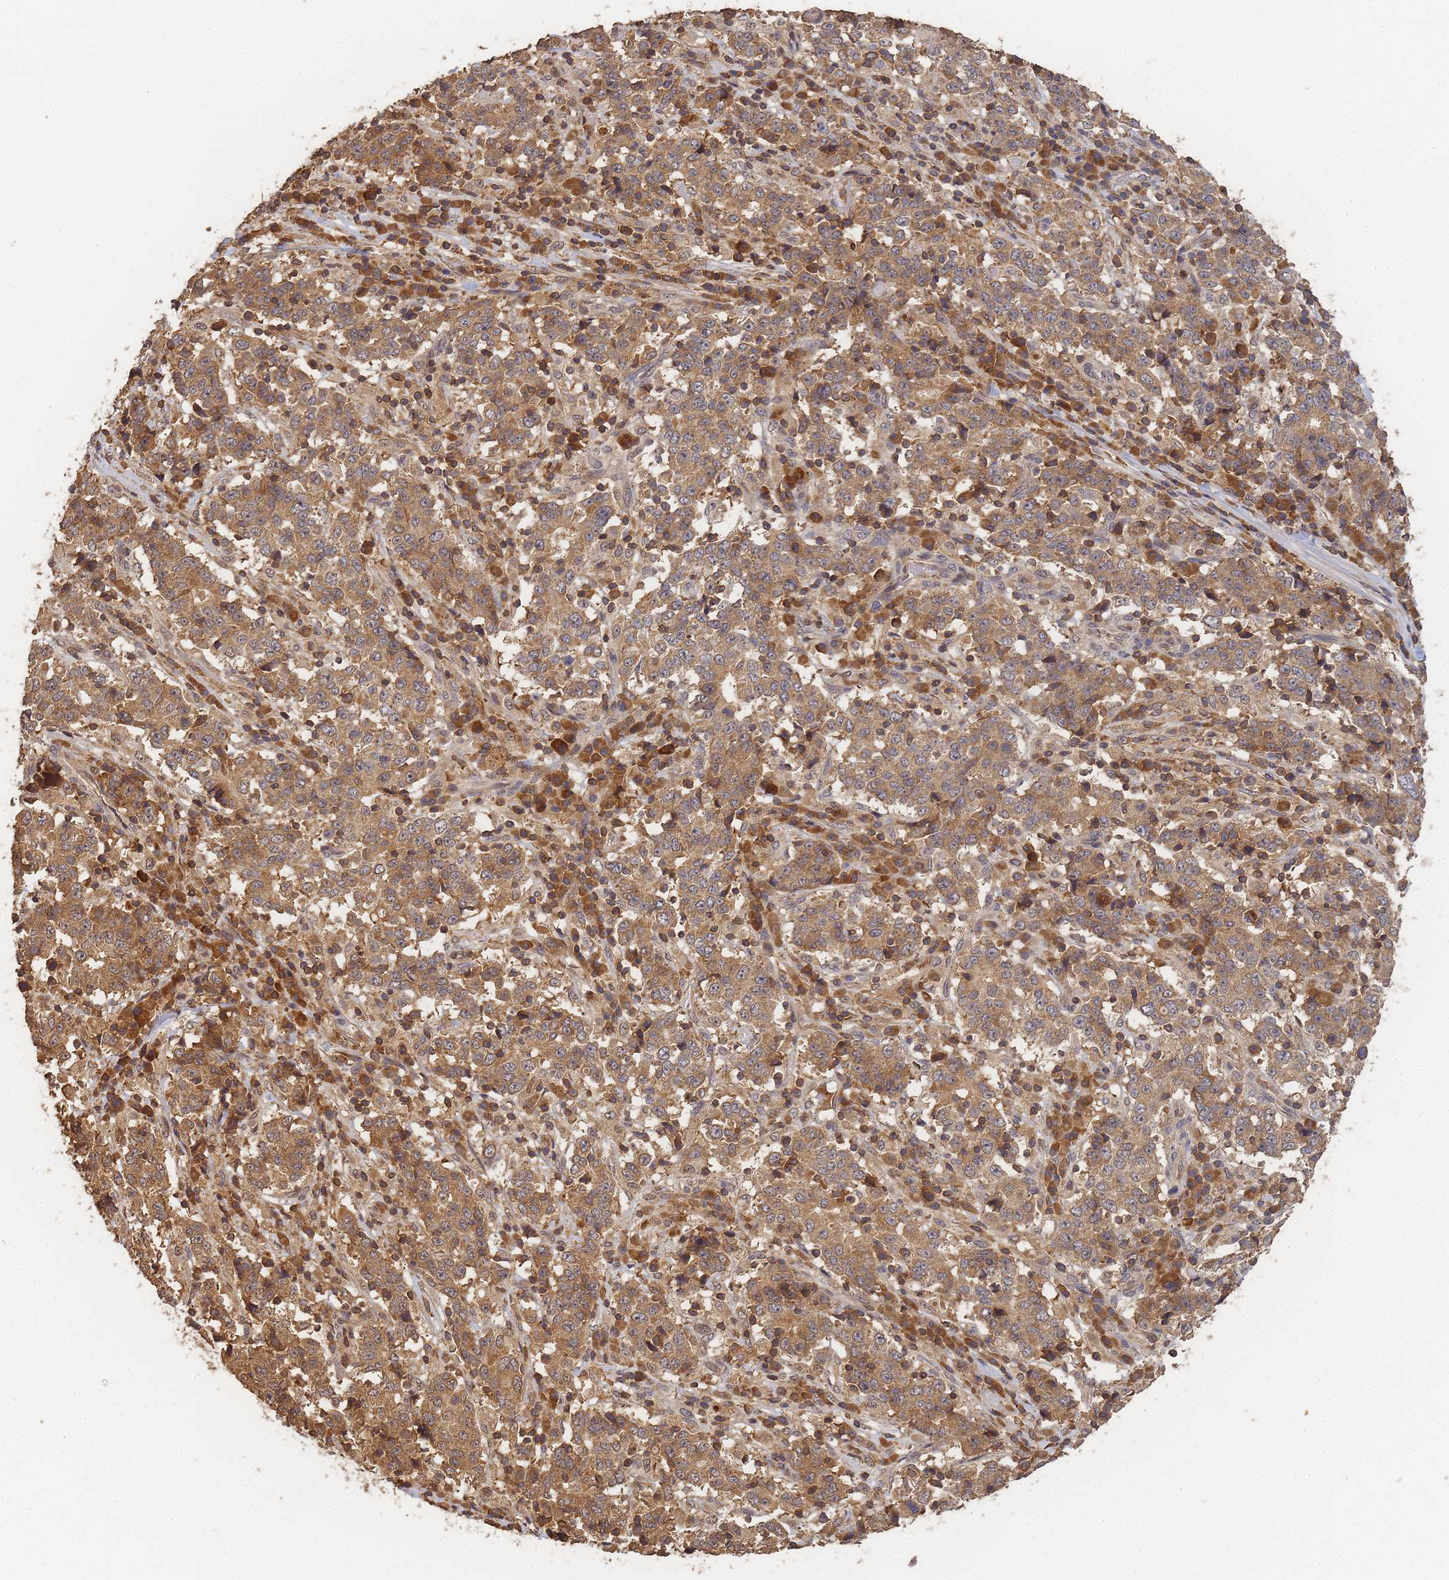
{"staining": {"intensity": "moderate", "quantity": ">75%", "location": "cytoplasmic/membranous"}, "tissue": "stomach cancer", "cell_type": "Tumor cells", "image_type": "cancer", "snomed": [{"axis": "morphology", "description": "Adenocarcinoma, NOS"}, {"axis": "topography", "description": "Stomach"}], "caption": "The photomicrograph displays immunohistochemical staining of stomach adenocarcinoma. There is moderate cytoplasmic/membranous positivity is present in about >75% of tumor cells.", "gene": "ALKBH1", "patient": {"sex": "male", "age": 59}}